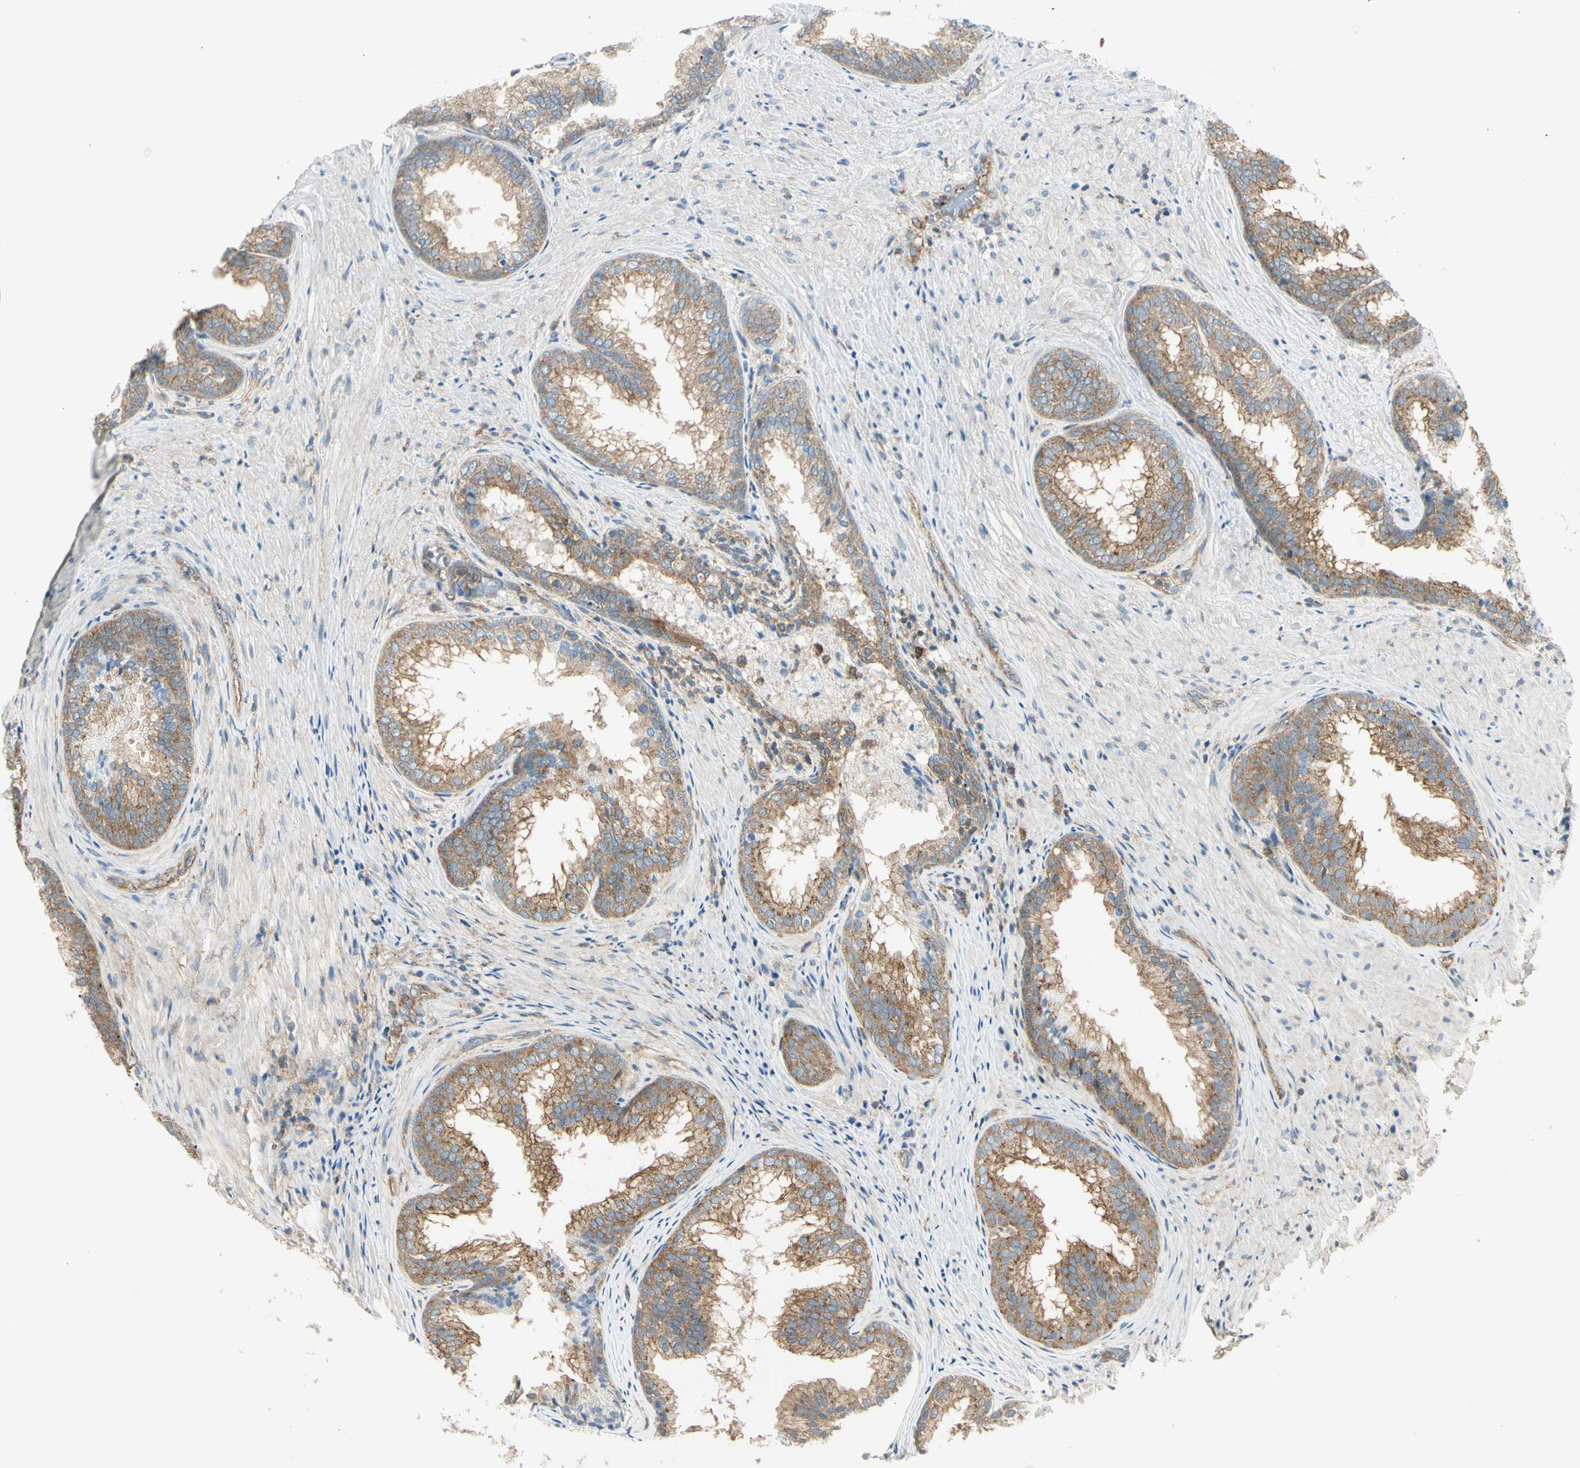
{"staining": {"intensity": "moderate", "quantity": ">75%", "location": "cytoplasmic/membranous"}, "tissue": "prostate", "cell_type": "Glandular cells", "image_type": "normal", "snomed": [{"axis": "morphology", "description": "Normal tissue, NOS"}, {"axis": "topography", "description": "Prostate"}], "caption": "IHC image of normal human prostate stained for a protein (brown), which shows medium levels of moderate cytoplasmic/membranous positivity in approximately >75% of glandular cells.", "gene": "AGFG1", "patient": {"sex": "male", "age": 76}}